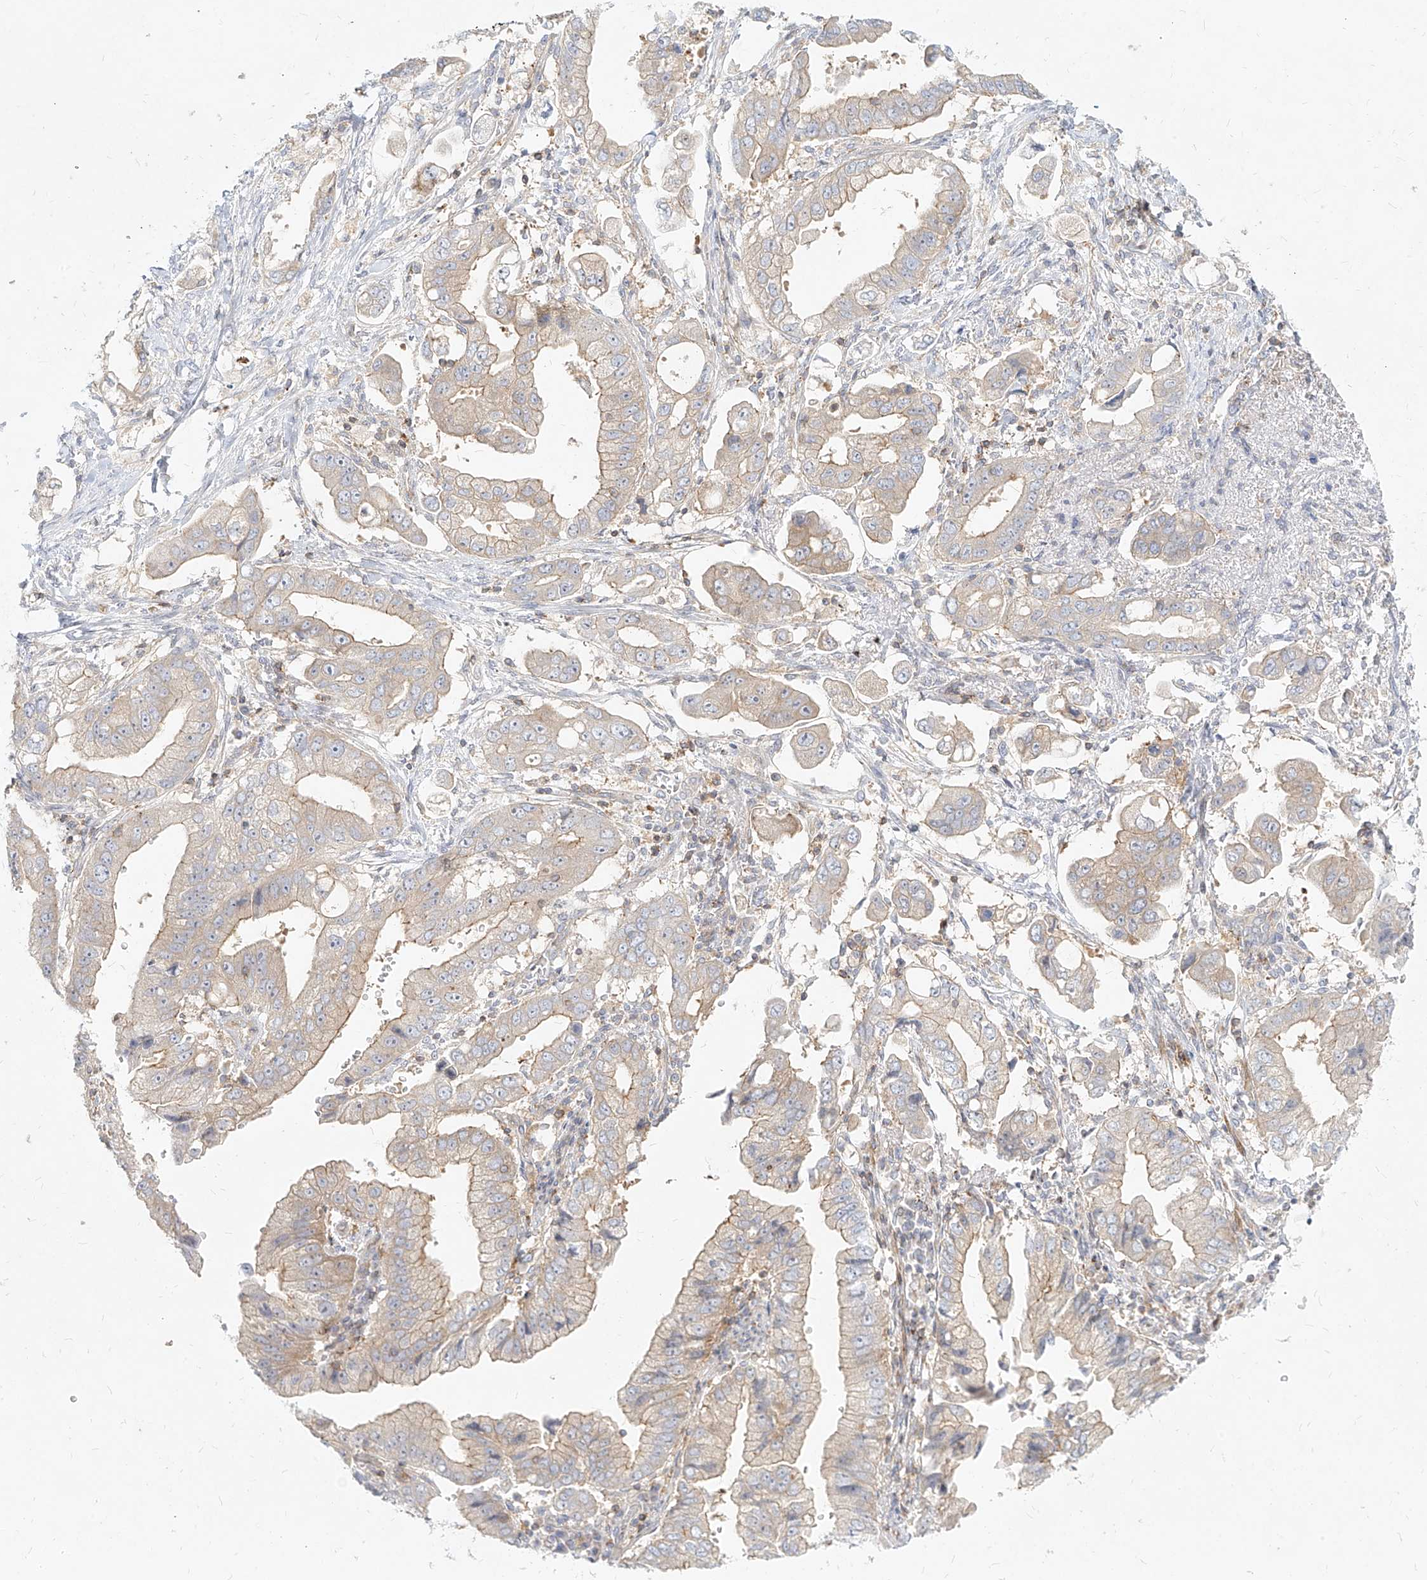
{"staining": {"intensity": "weak", "quantity": "<25%", "location": "cytoplasmic/membranous"}, "tissue": "stomach cancer", "cell_type": "Tumor cells", "image_type": "cancer", "snomed": [{"axis": "morphology", "description": "Adenocarcinoma, NOS"}, {"axis": "topography", "description": "Stomach"}], "caption": "DAB (3,3'-diaminobenzidine) immunohistochemical staining of stomach cancer (adenocarcinoma) shows no significant positivity in tumor cells.", "gene": "SLC2A12", "patient": {"sex": "male", "age": 62}}